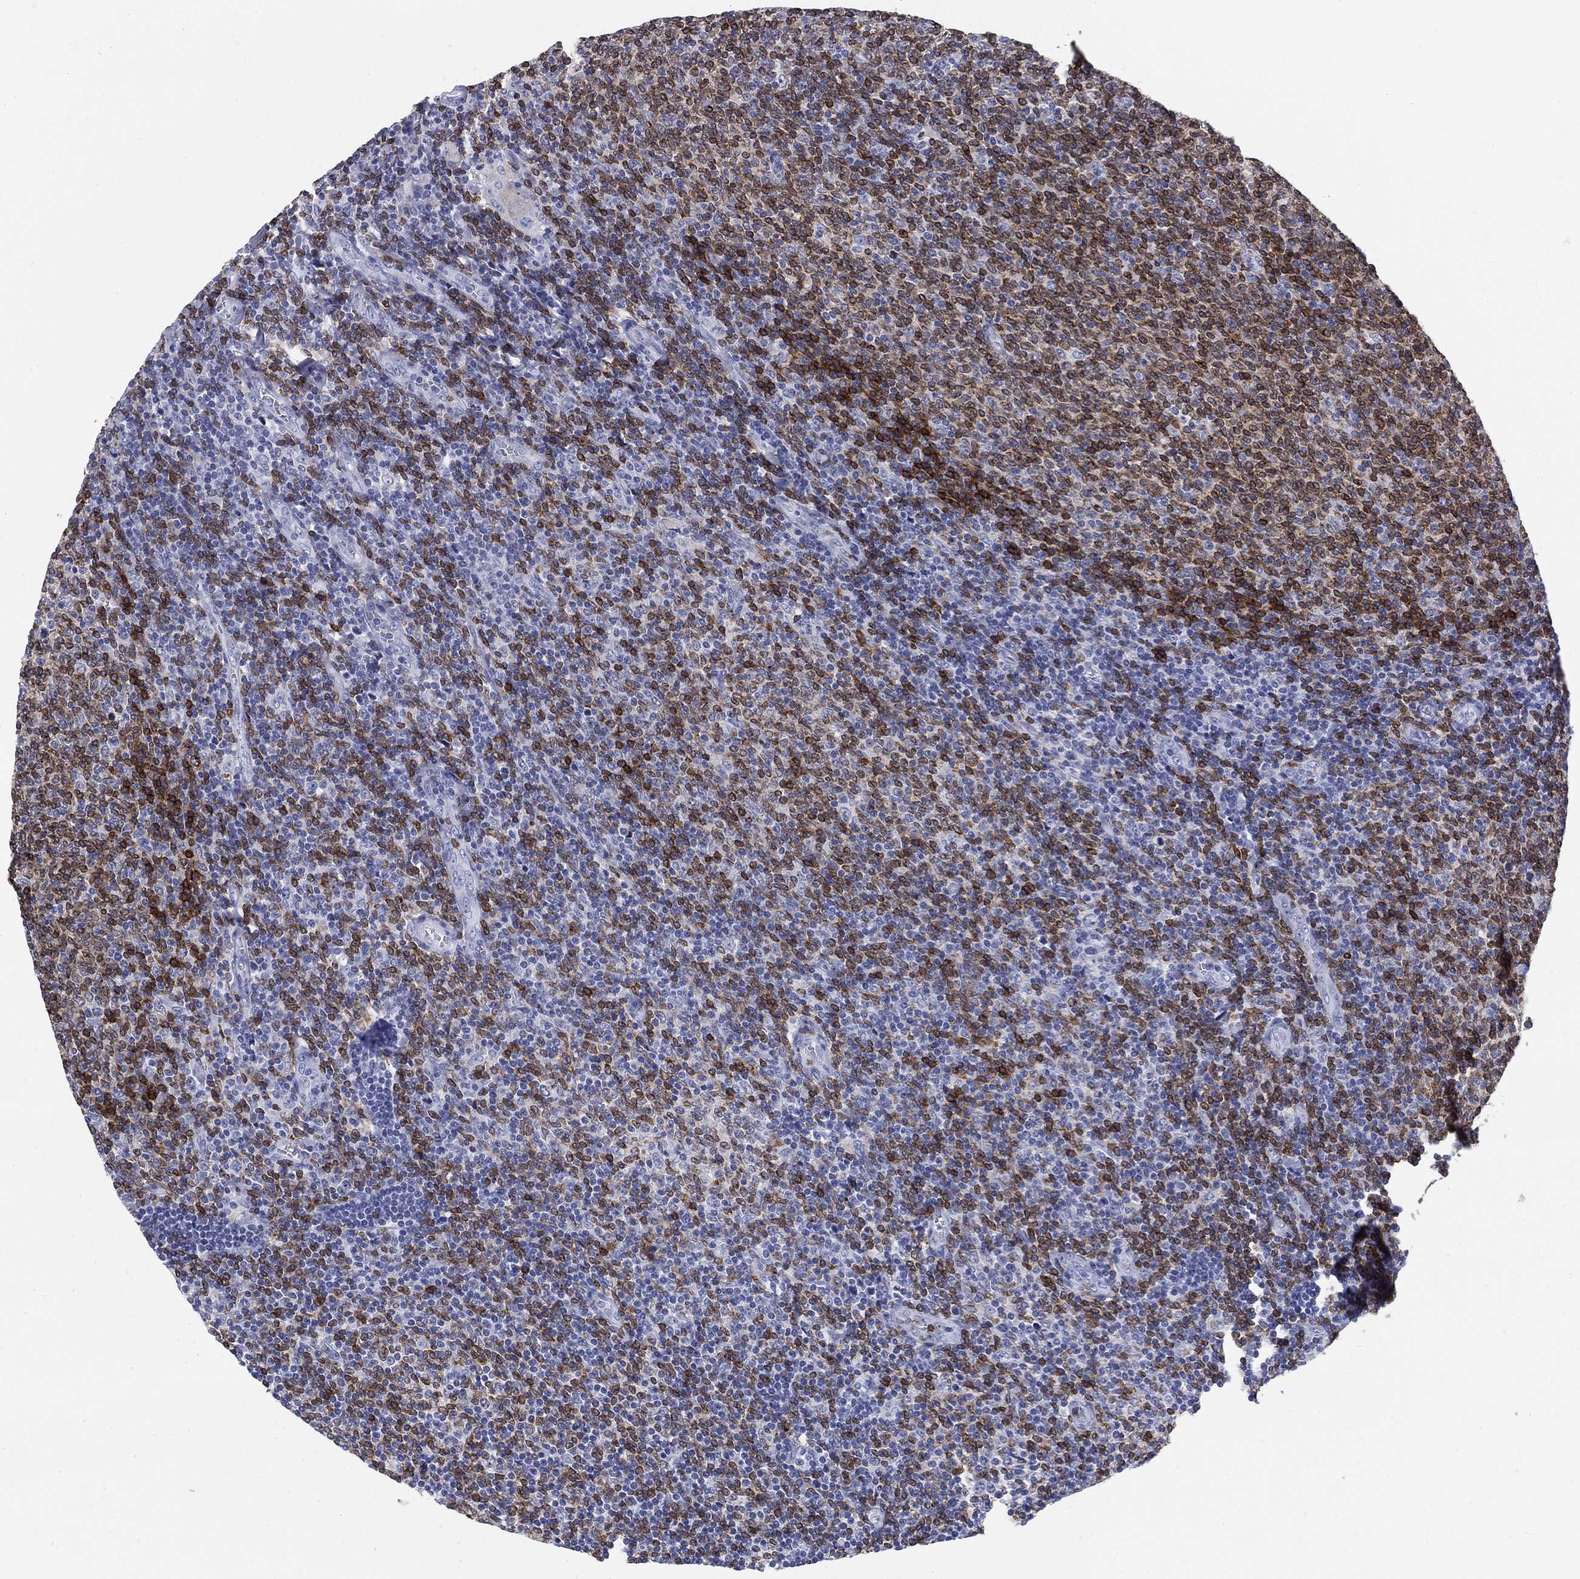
{"staining": {"intensity": "moderate", "quantity": "25%-75%", "location": "cytoplasmic/membranous"}, "tissue": "lymphoma", "cell_type": "Tumor cells", "image_type": "cancer", "snomed": [{"axis": "morphology", "description": "Malignant lymphoma, non-Hodgkin's type, Low grade"}, {"axis": "topography", "description": "Lymph node"}], "caption": "This histopathology image exhibits IHC staining of lymphoma, with medium moderate cytoplasmic/membranous staining in about 25%-75% of tumor cells.", "gene": "CD79B", "patient": {"sex": "male", "age": 52}}